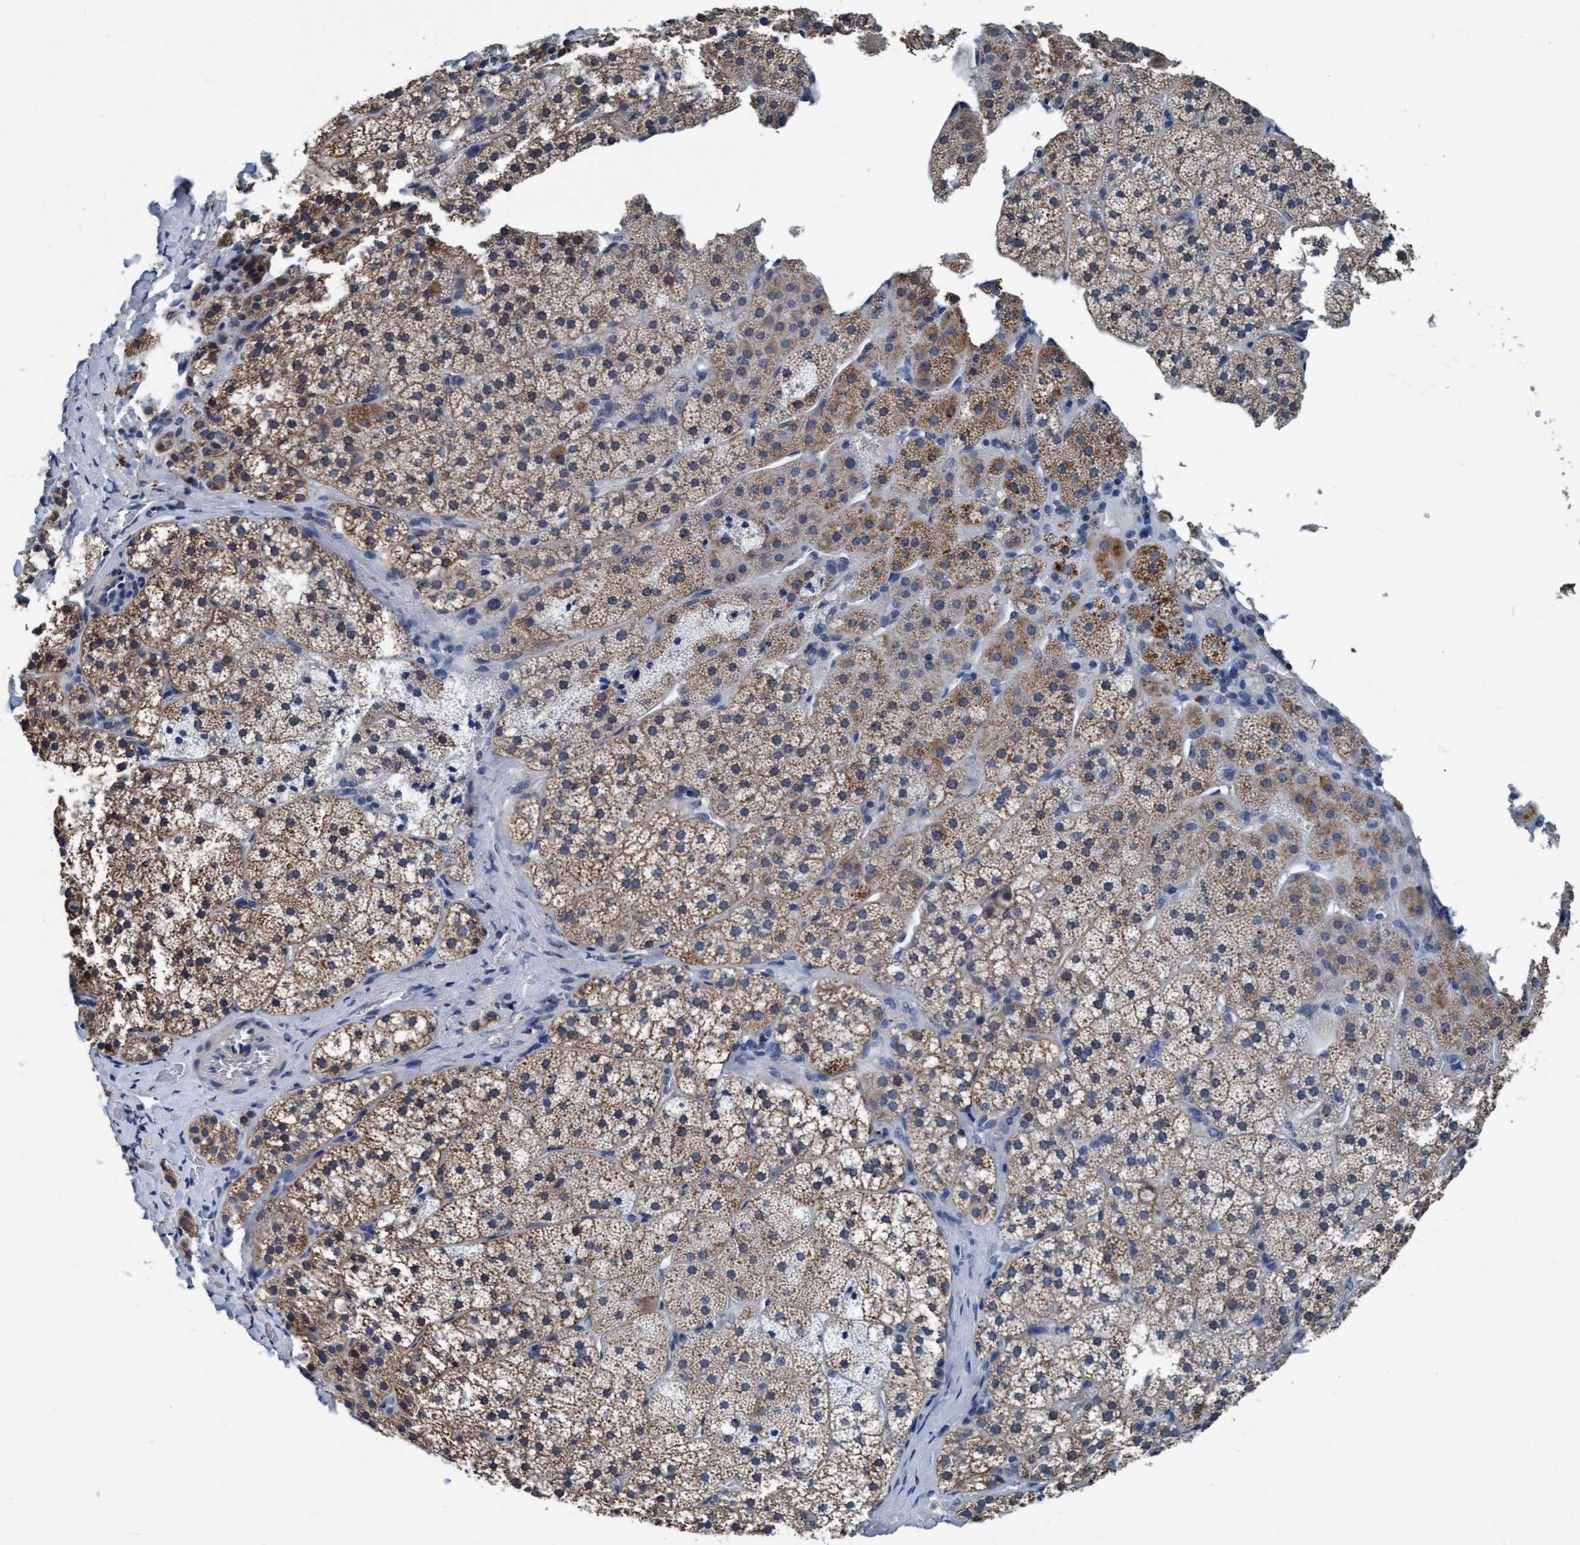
{"staining": {"intensity": "moderate", "quantity": ">75%", "location": "cytoplasmic/membranous"}, "tissue": "adrenal gland", "cell_type": "Glandular cells", "image_type": "normal", "snomed": [{"axis": "morphology", "description": "Normal tissue, NOS"}, {"axis": "topography", "description": "Adrenal gland"}], "caption": "The image displays immunohistochemical staining of unremarkable adrenal gland. There is moderate cytoplasmic/membranous positivity is identified in approximately >75% of glandular cells.", "gene": "ANKFN1", "patient": {"sex": "female", "age": 44}}